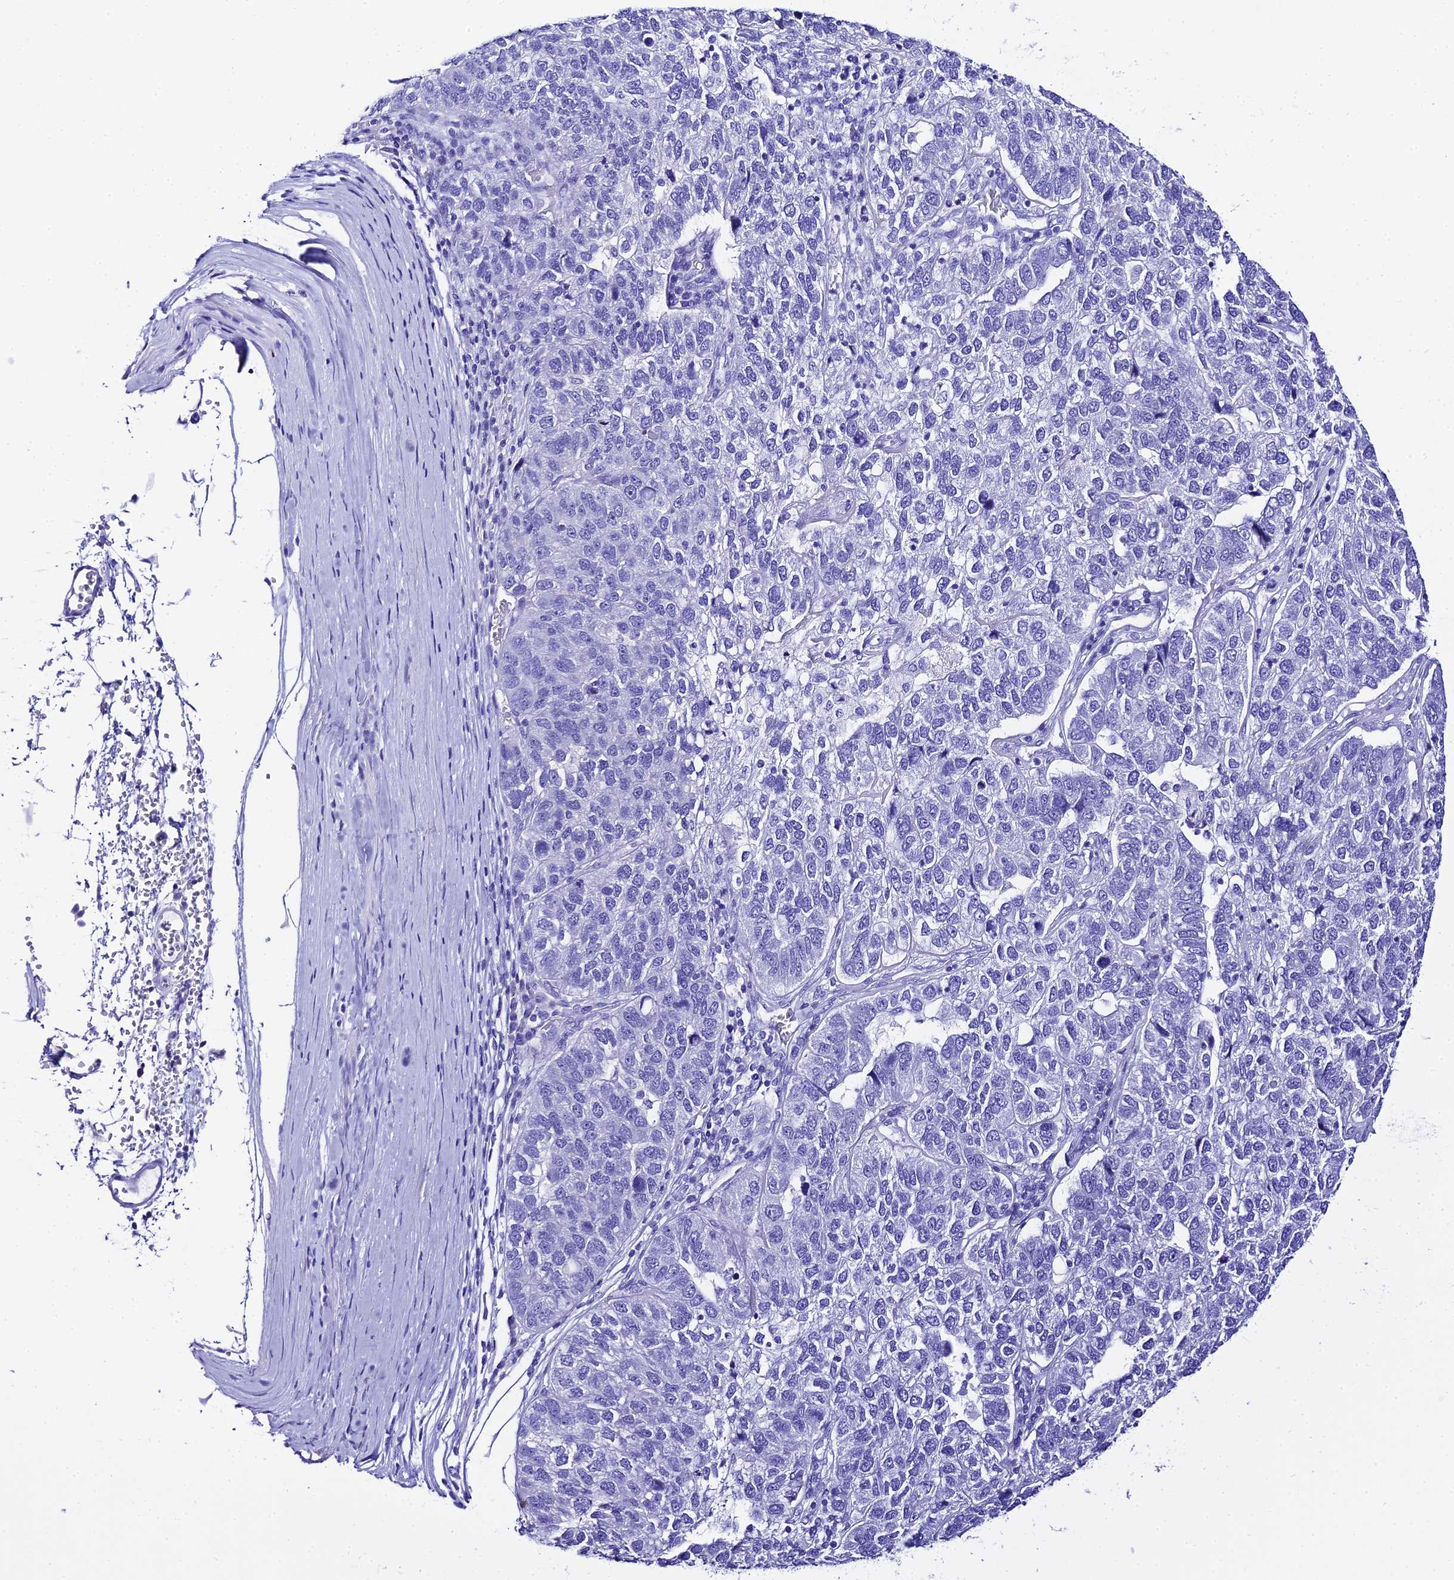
{"staining": {"intensity": "negative", "quantity": "none", "location": "none"}, "tissue": "pancreatic cancer", "cell_type": "Tumor cells", "image_type": "cancer", "snomed": [{"axis": "morphology", "description": "Adenocarcinoma, NOS"}, {"axis": "topography", "description": "Pancreas"}], "caption": "DAB immunohistochemical staining of pancreatic cancer exhibits no significant positivity in tumor cells. (IHC, brightfield microscopy, high magnification).", "gene": "TRMT44", "patient": {"sex": "female", "age": 61}}